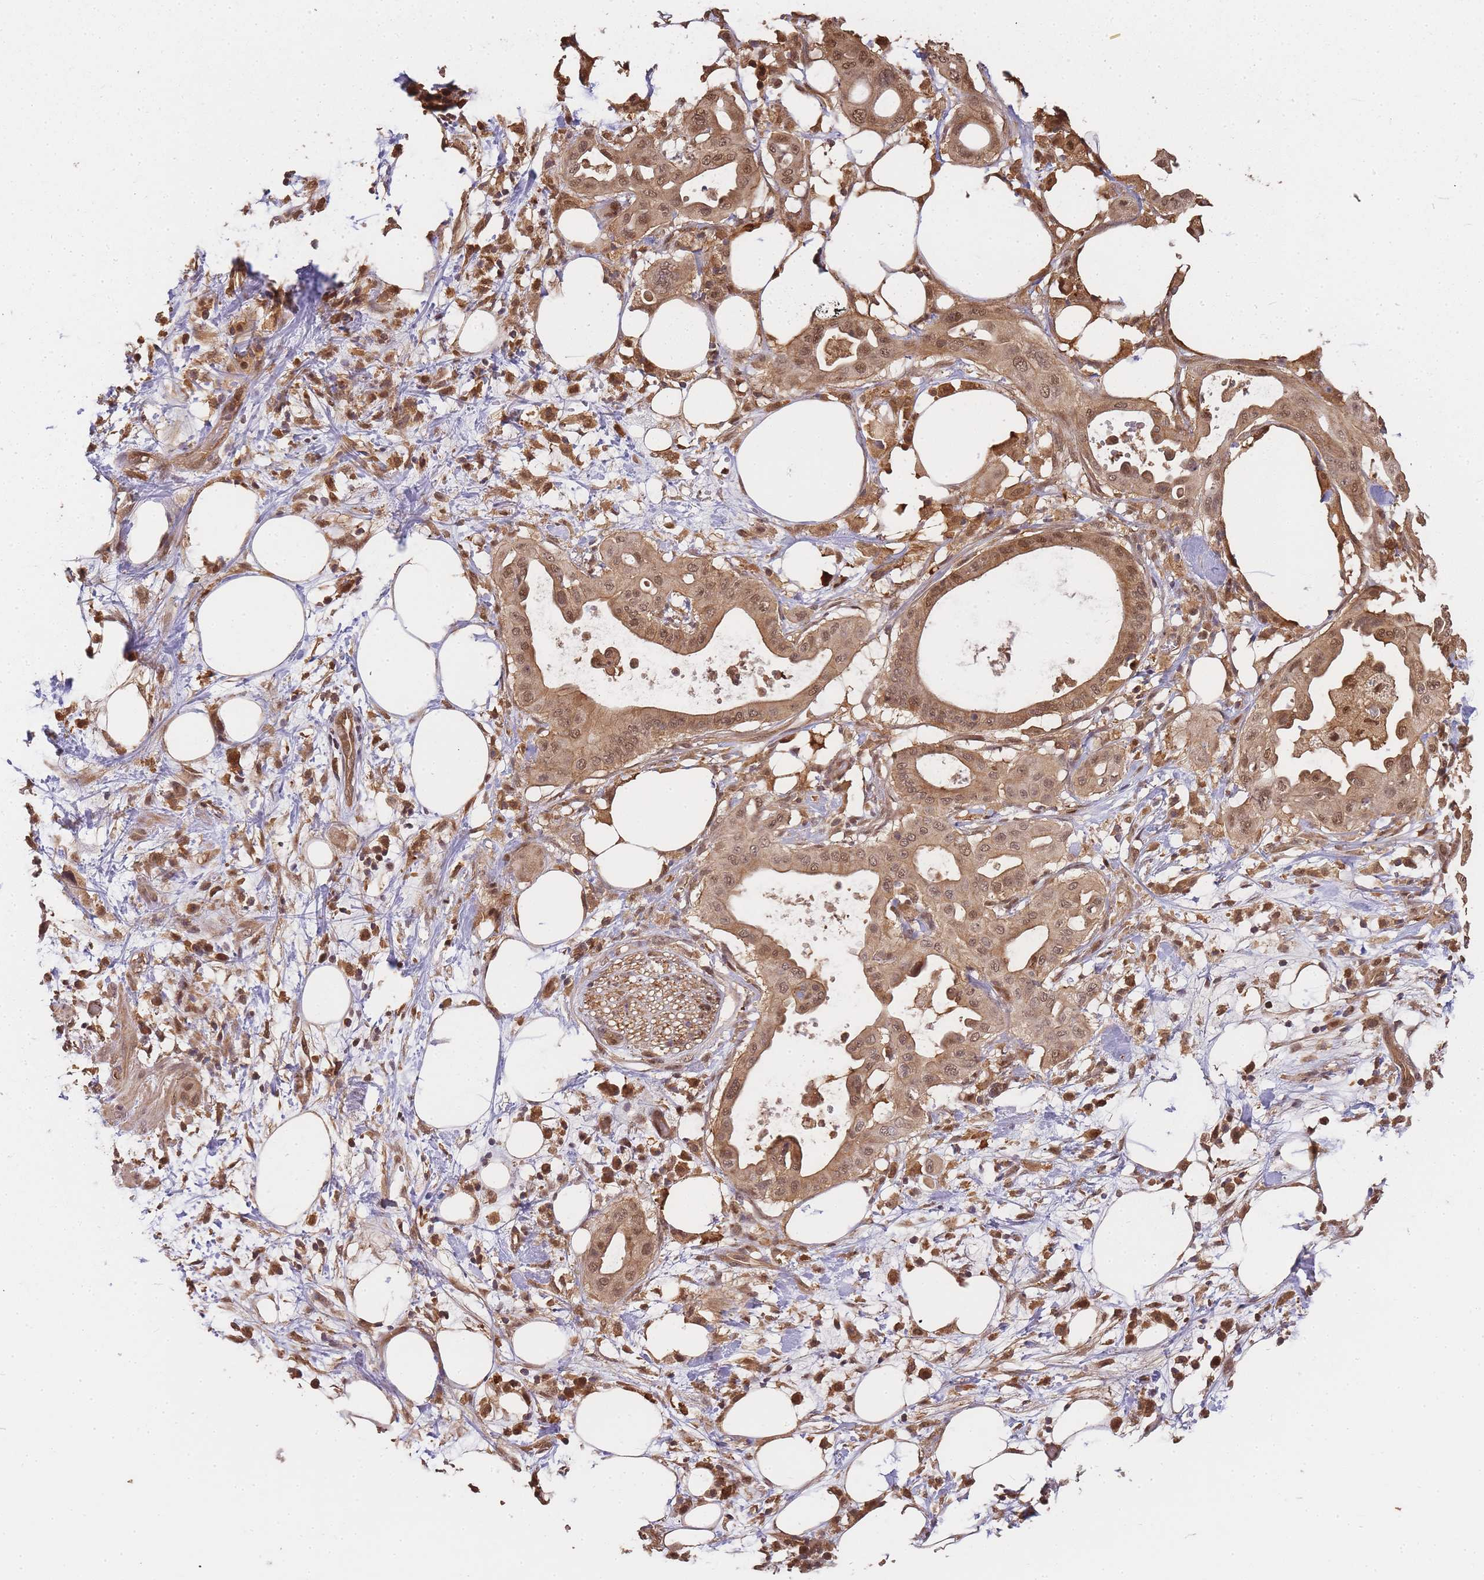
{"staining": {"intensity": "moderate", "quantity": ">75%", "location": "cytoplasmic/membranous,nuclear"}, "tissue": "pancreatic cancer", "cell_type": "Tumor cells", "image_type": "cancer", "snomed": [{"axis": "morphology", "description": "Adenocarcinoma, NOS"}, {"axis": "topography", "description": "Pancreas"}], "caption": "Immunohistochemistry (IHC) of human pancreatic cancer (adenocarcinoma) demonstrates medium levels of moderate cytoplasmic/membranous and nuclear positivity in approximately >75% of tumor cells. (Brightfield microscopy of DAB IHC at high magnification).", "gene": "CDKN2AIPNL", "patient": {"sex": "male", "age": 68}}